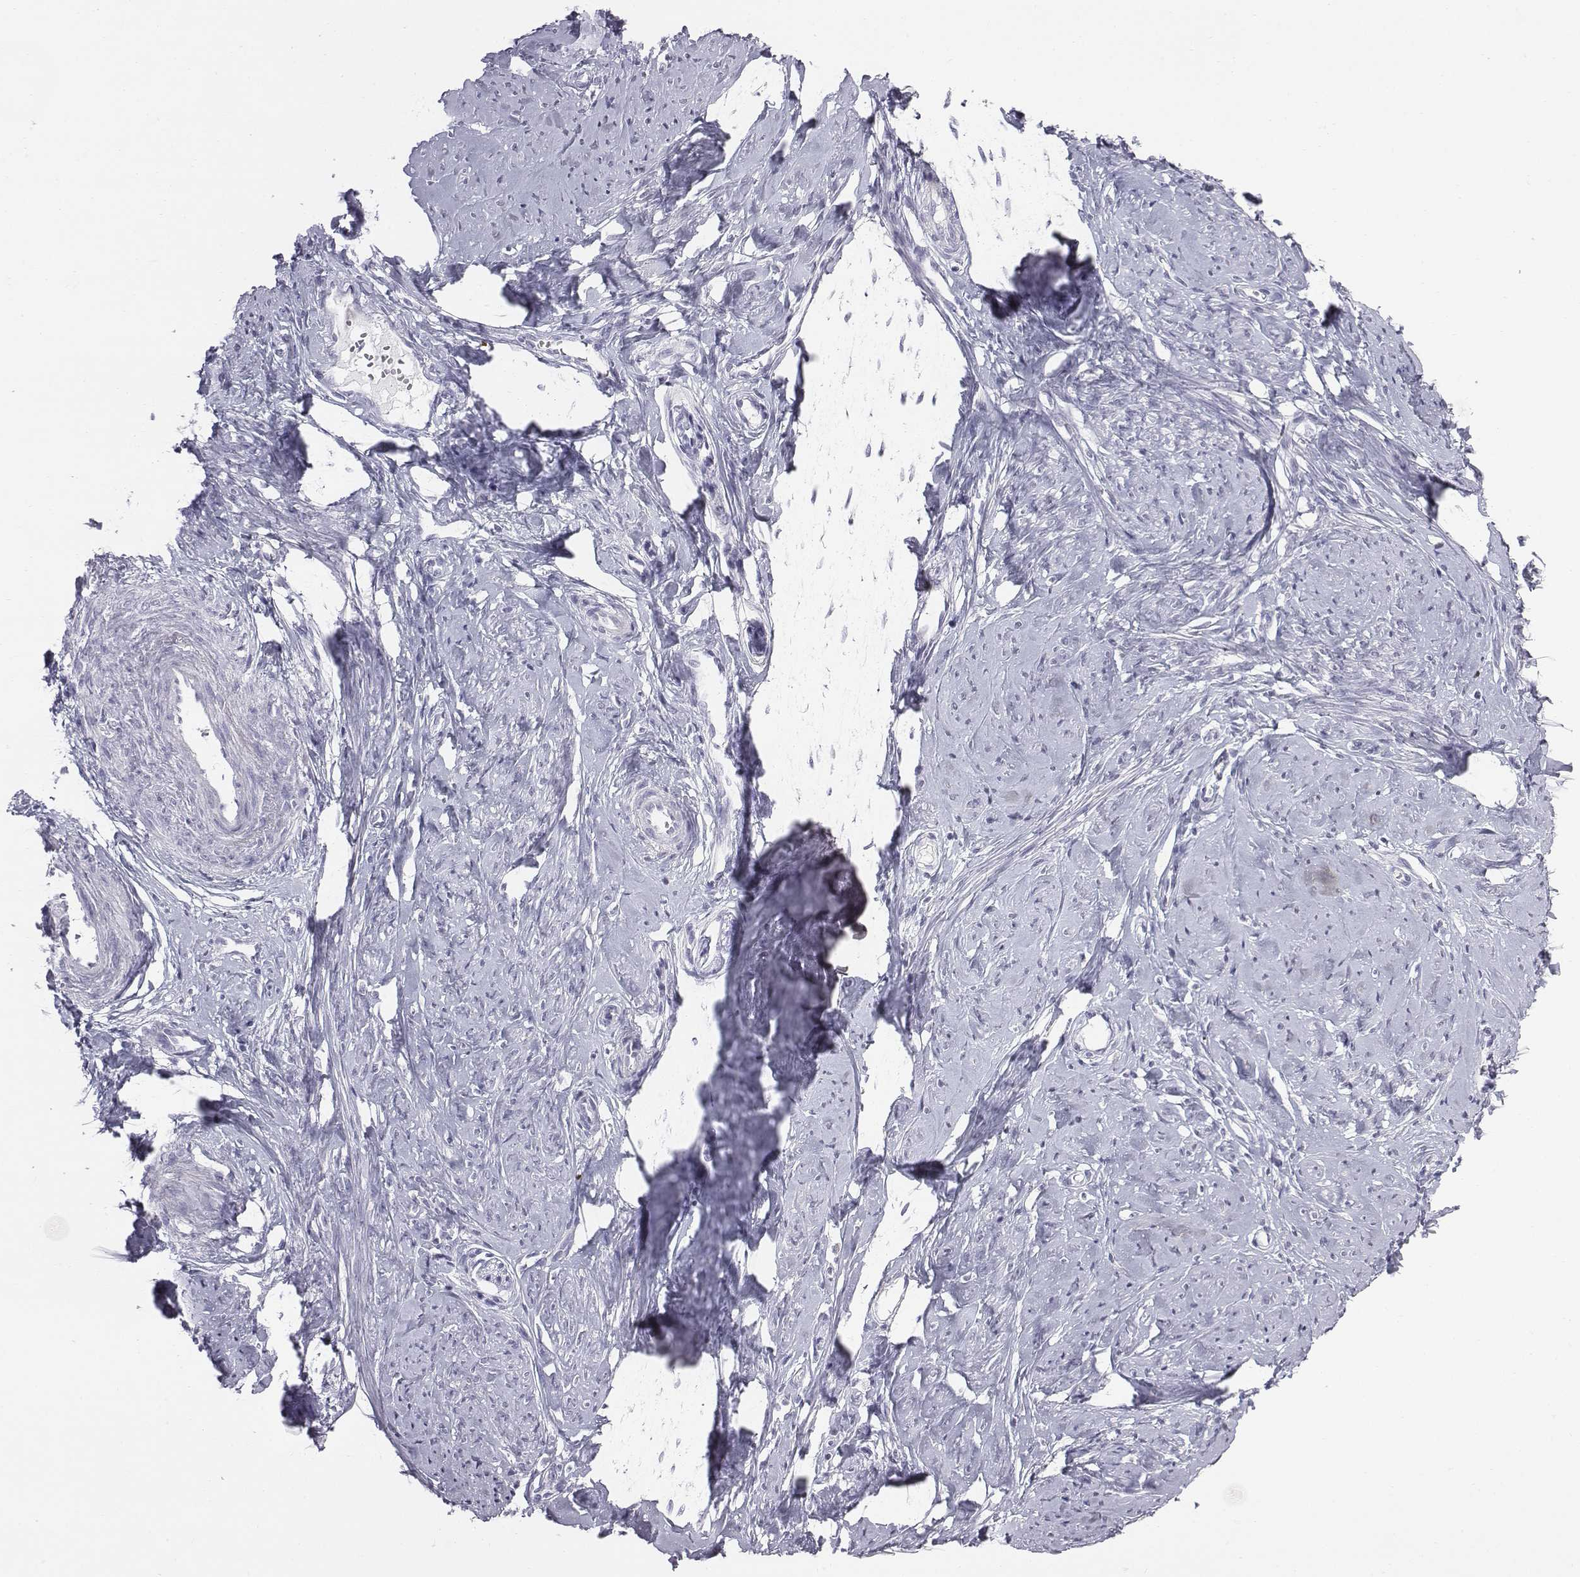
{"staining": {"intensity": "negative", "quantity": "none", "location": "none"}, "tissue": "smooth muscle", "cell_type": "Smooth muscle cells", "image_type": "normal", "snomed": [{"axis": "morphology", "description": "Normal tissue, NOS"}, {"axis": "topography", "description": "Smooth muscle"}], "caption": "IHC histopathology image of benign smooth muscle: human smooth muscle stained with DAB (3,3'-diaminobenzidine) demonstrates no significant protein expression in smooth muscle cells.", "gene": "C6orf58", "patient": {"sex": "female", "age": 48}}